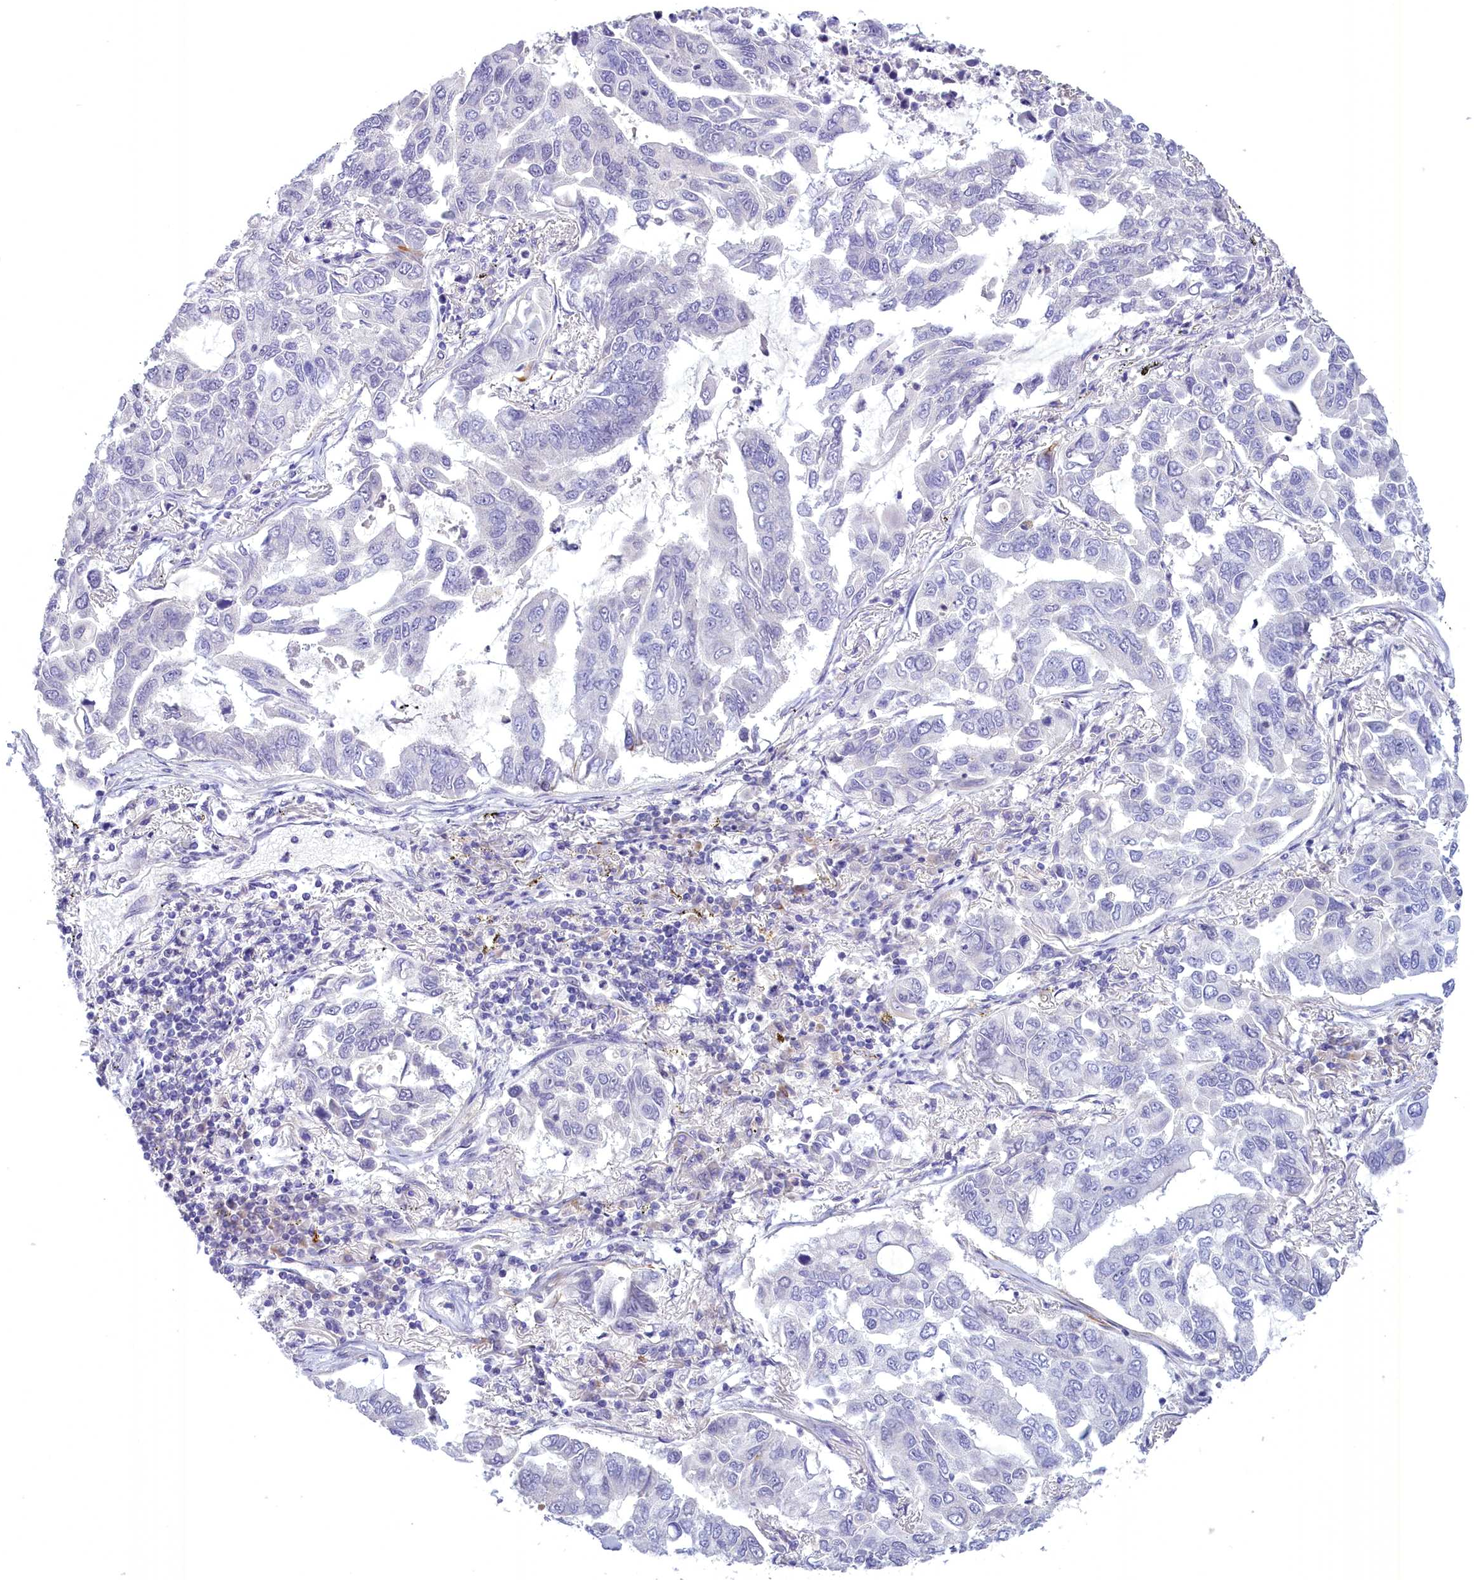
{"staining": {"intensity": "negative", "quantity": "none", "location": "none"}, "tissue": "lung cancer", "cell_type": "Tumor cells", "image_type": "cancer", "snomed": [{"axis": "morphology", "description": "Adenocarcinoma, NOS"}, {"axis": "topography", "description": "Lung"}], "caption": "High power microscopy histopathology image of an immunohistochemistry (IHC) histopathology image of lung cancer, revealing no significant positivity in tumor cells. Nuclei are stained in blue.", "gene": "FAM149B1", "patient": {"sex": "male", "age": 64}}